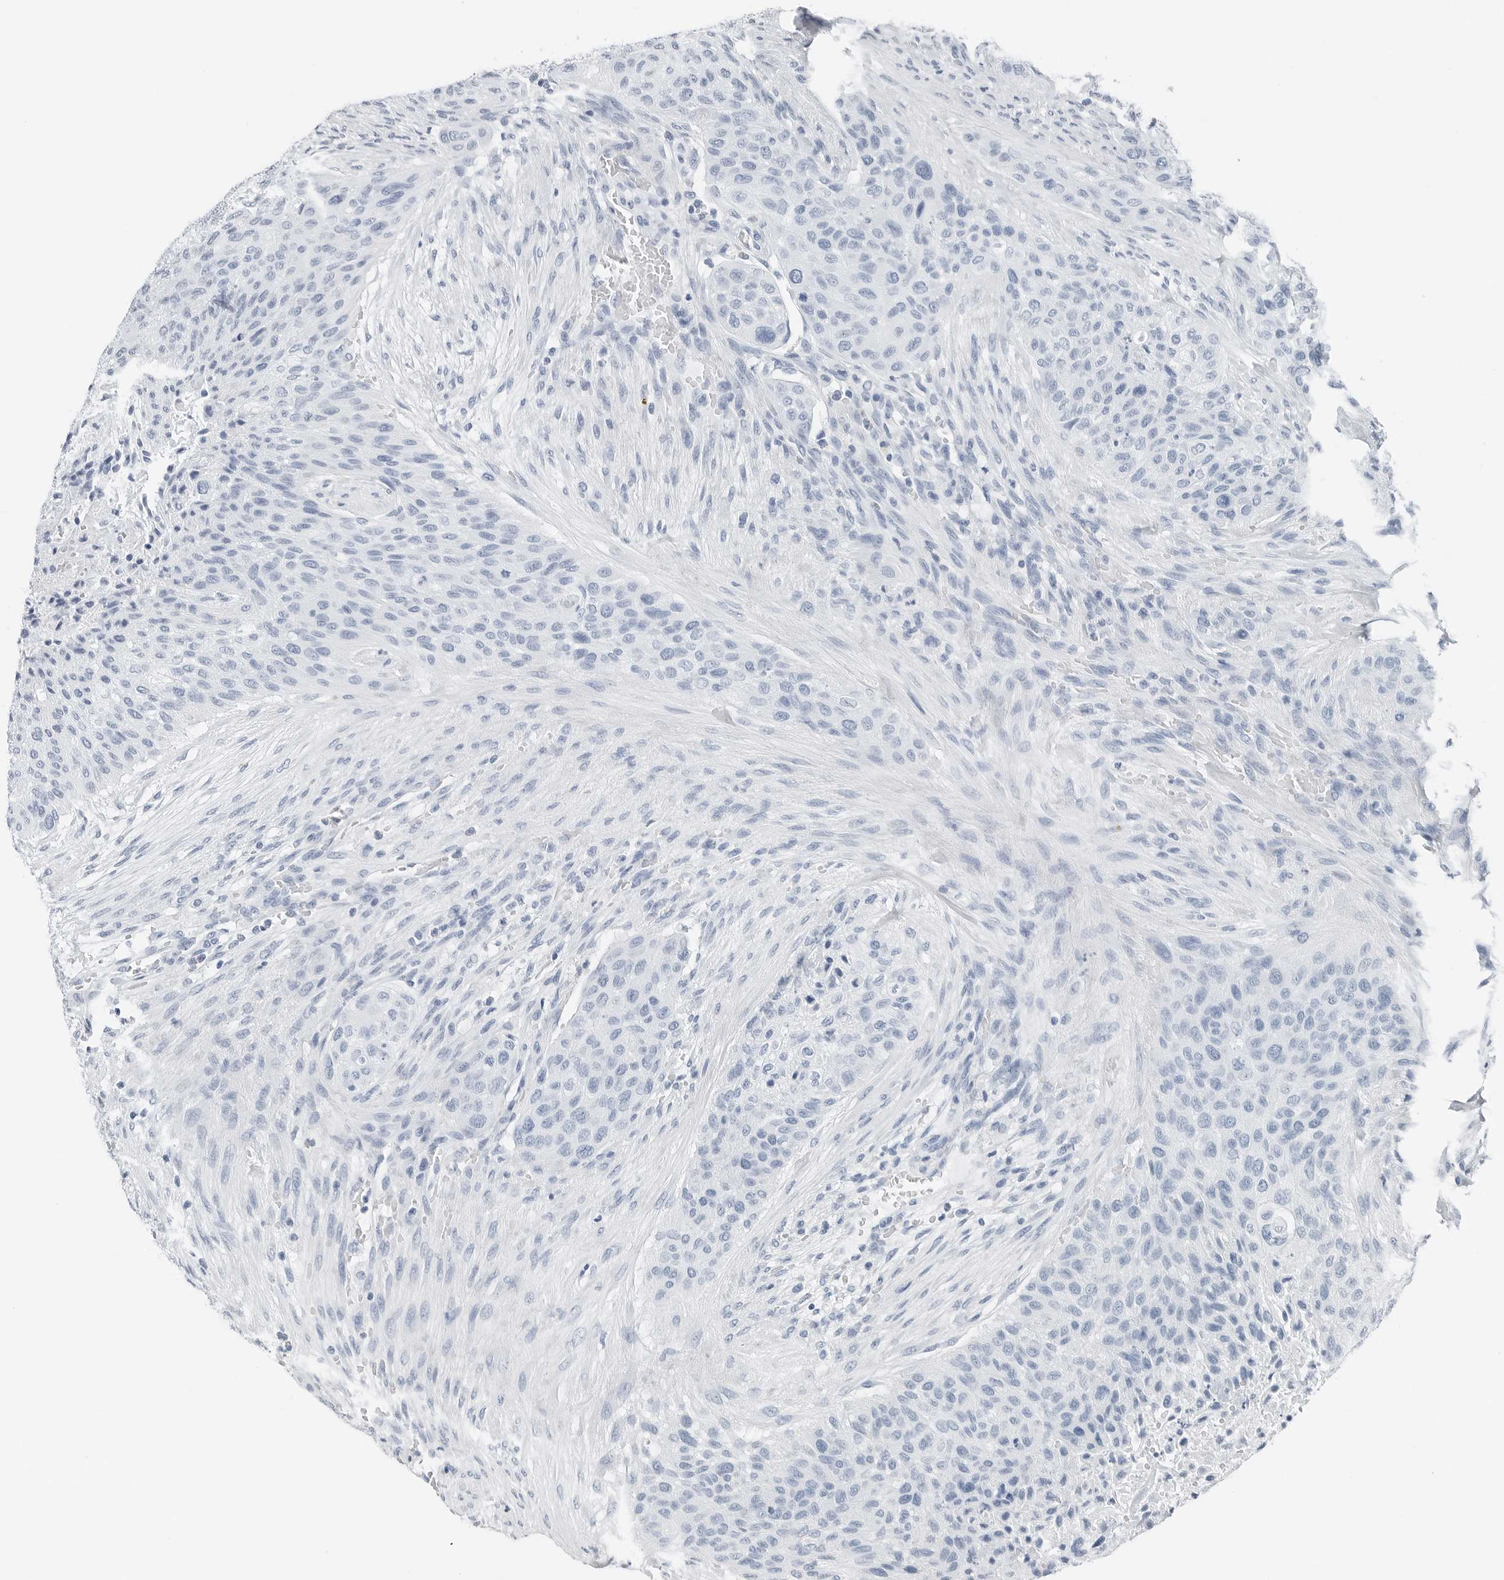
{"staining": {"intensity": "negative", "quantity": "none", "location": "none"}, "tissue": "urothelial cancer", "cell_type": "Tumor cells", "image_type": "cancer", "snomed": [{"axis": "morphology", "description": "Urothelial carcinoma, High grade"}, {"axis": "topography", "description": "Urinary bladder"}], "caption": "The immunohistochemistry image has no significant positivity in tumor cells of urothelial carcinoma (high-grade) tissue.", "gene": "SLPI", "patient": {"sex": "male", "age": 35}}